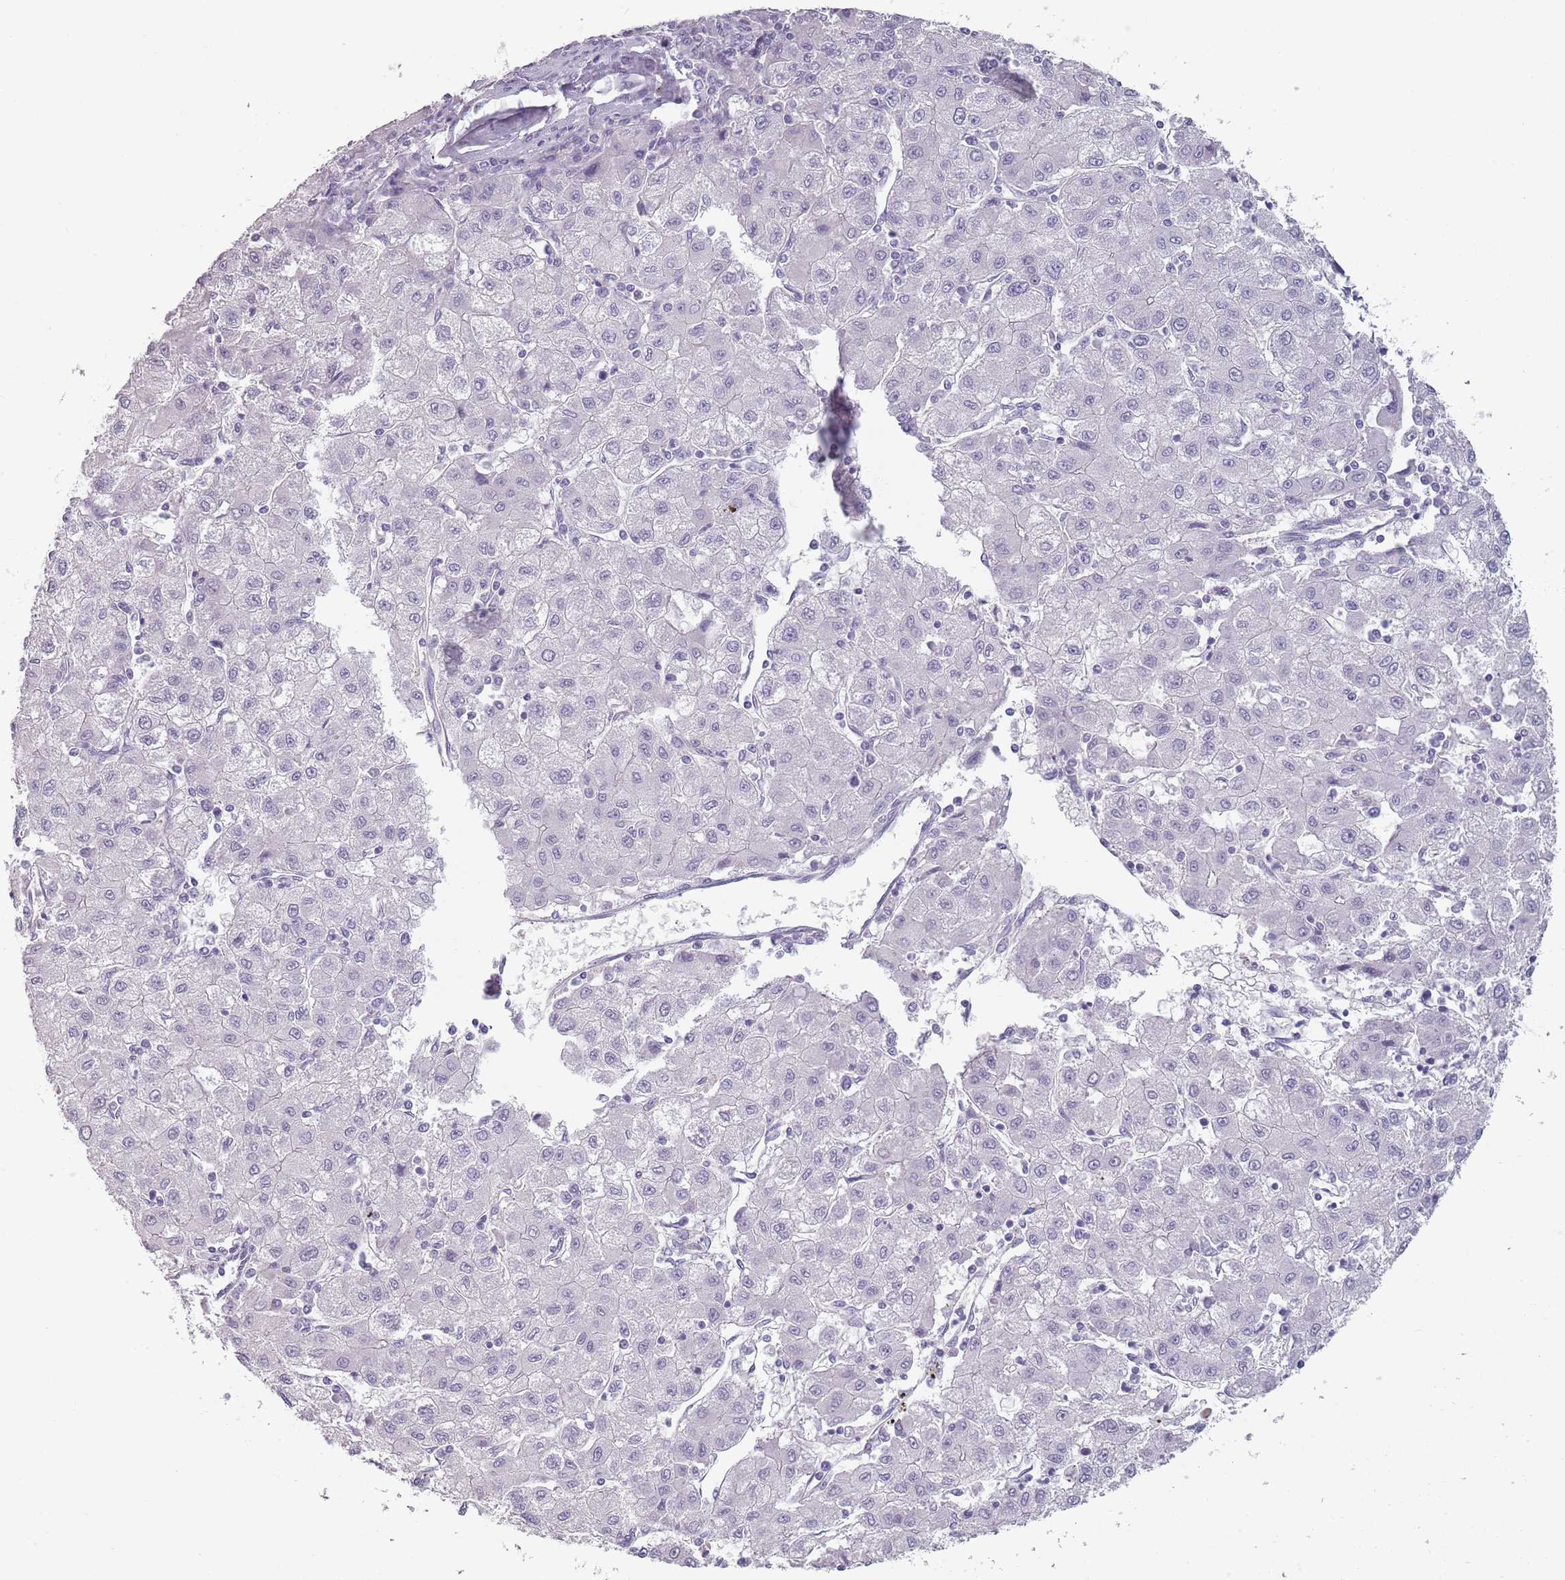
{"staining": {"intensity": "negative", "quantity": "none", "location": "none"}, "tissue": "liver cancer", "cell_type": "Tumor cells", "image_type": "cancer", "snomed": [{"axis": "morphology", "description": "Carcinoma, Hepatocellular, NOS"}, {"axis": "topography", "description": "Liver"}], "caption": "This is an IHC micrograph of liver hepatocellular carcinoma. There is no positivity in tumor cells.", "gene": "PIEZO1", "patient": {"sex": "male", "age": 72}}